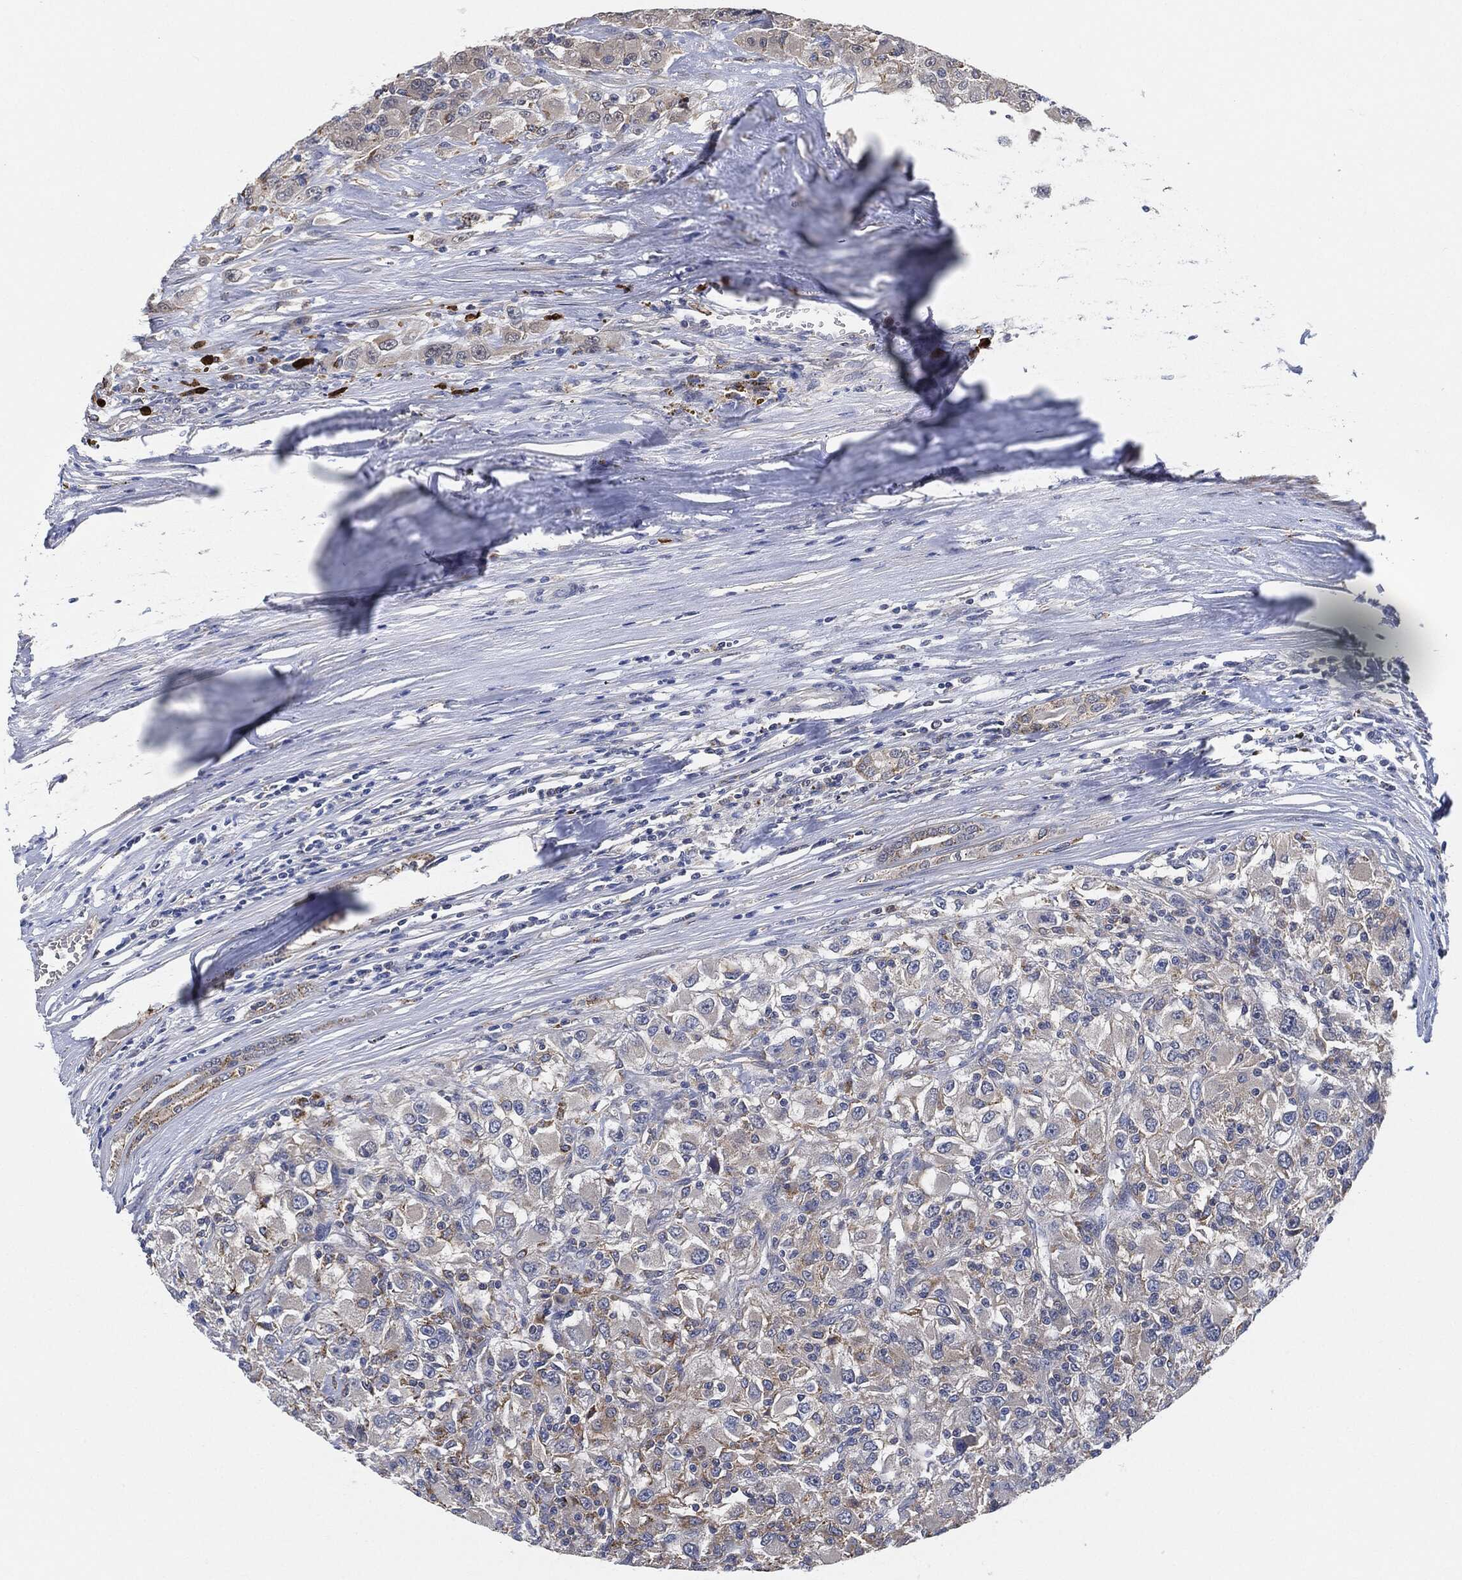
{"staining": {"intensity": "moderate", "quantity": "<25%", "location": "cytoplasmic/membranous"}, "tissue": "renal cancer", "cell_type": "Tumor cells", "image_type": "cancer", "snomed": [{"axis": "morphology", "description": "Adenocarcinoma, NOS"}, {"axis": "topography", "description": "Kidney"}], "caption": "A high-resolution image shows immunohistochemistry staining of renal adenocarcinoma, which exhibits moderate cytoplasmic/membranous positivity in about <25% of tumor cells. (DAB (3,3'-diaminobenzidine) IHC with brightfield microscopy, high magnification).", "gene": "VSIG4", "patient": {"sex": "female", "age": 67}}